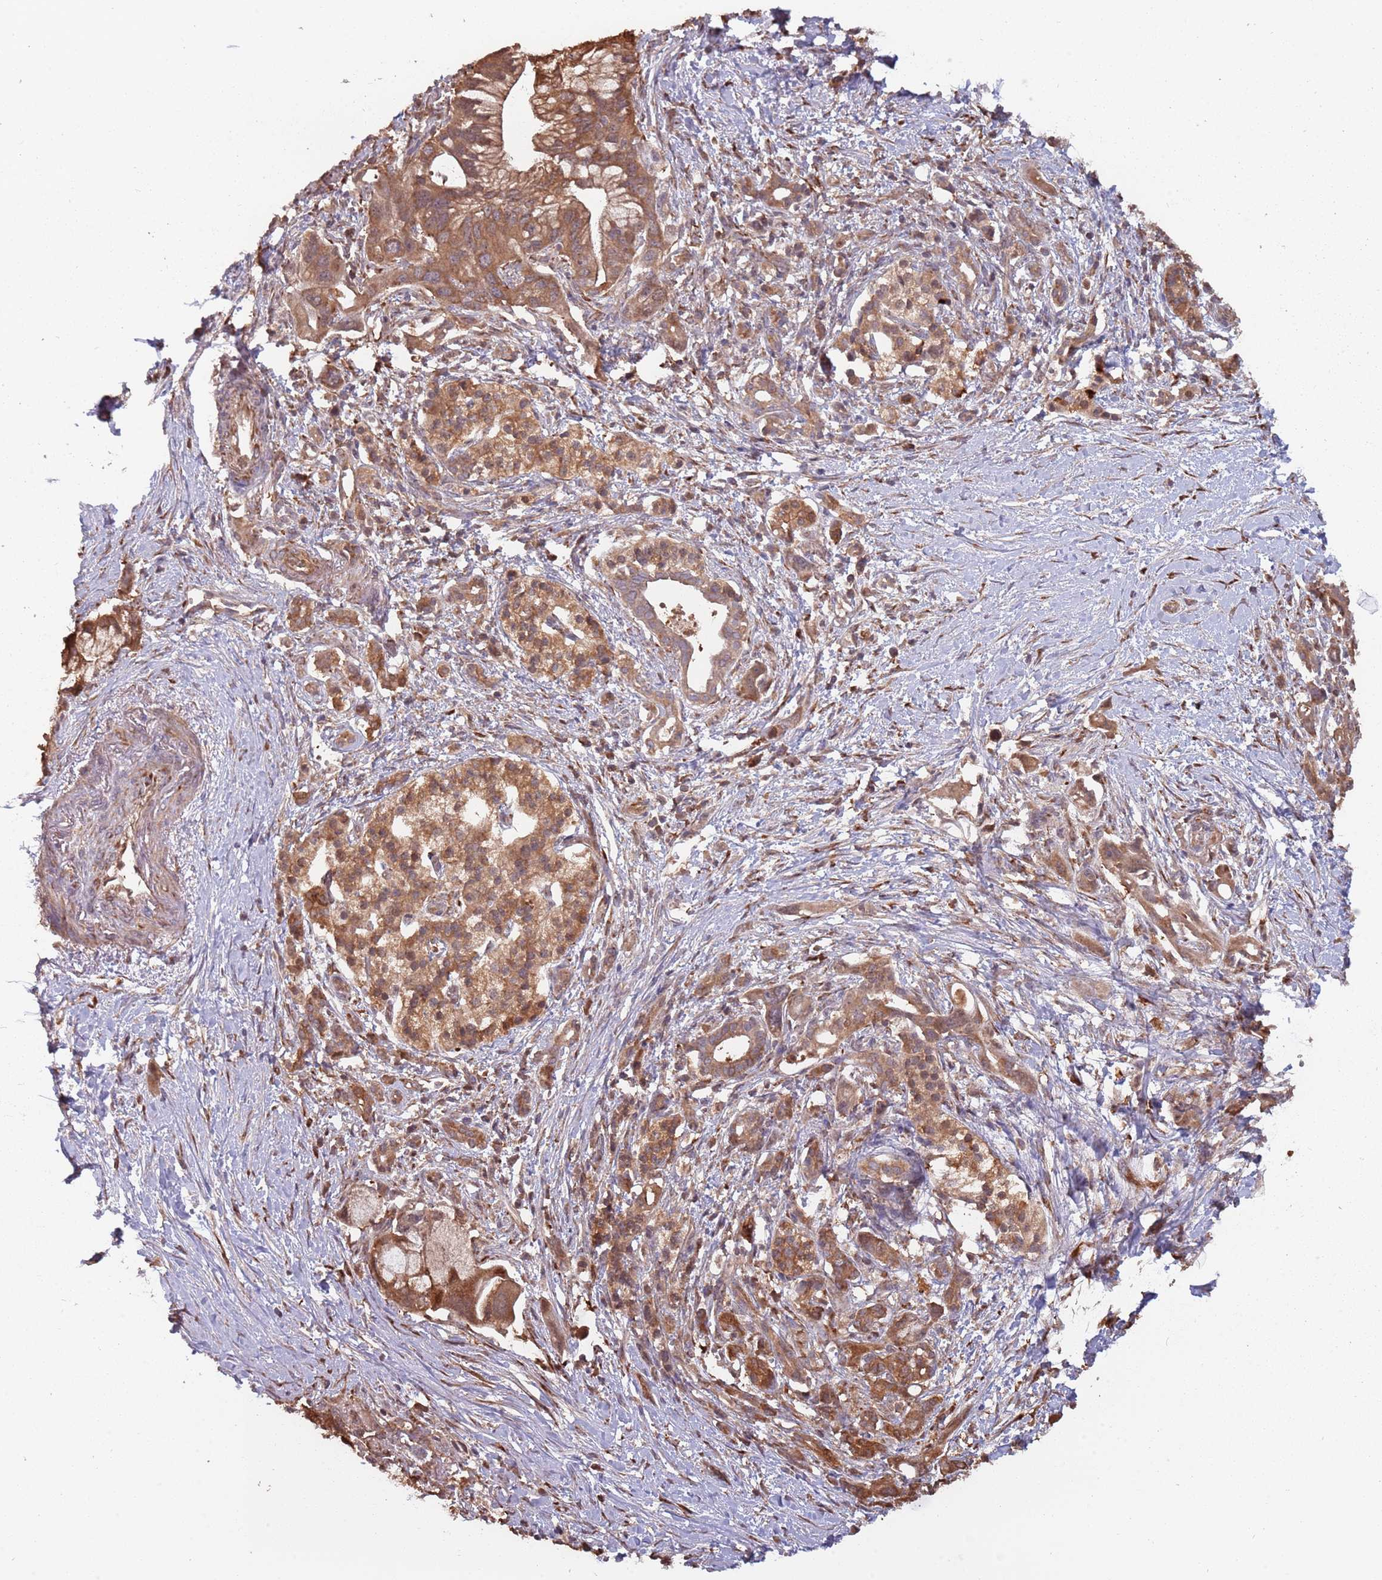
{"staining": {"intensity": "strong", "quantity": ">75%", "location": "cytoplasmic/membranous"}, "tissue": "pancreatic cancer", "cell_type": "Tumor cells", "image_type": "cancer", "snomed": [{"axis": "morphology", "description": "Adenocarcinoma, NOS"}, {"axis": "topography", "description": "Pancreas"}], "caption": "Pancreatic cancer (adenocarcinoma) stained for a protein reveals strong cytoplasmic/membranous positivity in tumor cells.", "gene": "COG4", "patient": {"sex": "male", "age": 68}}